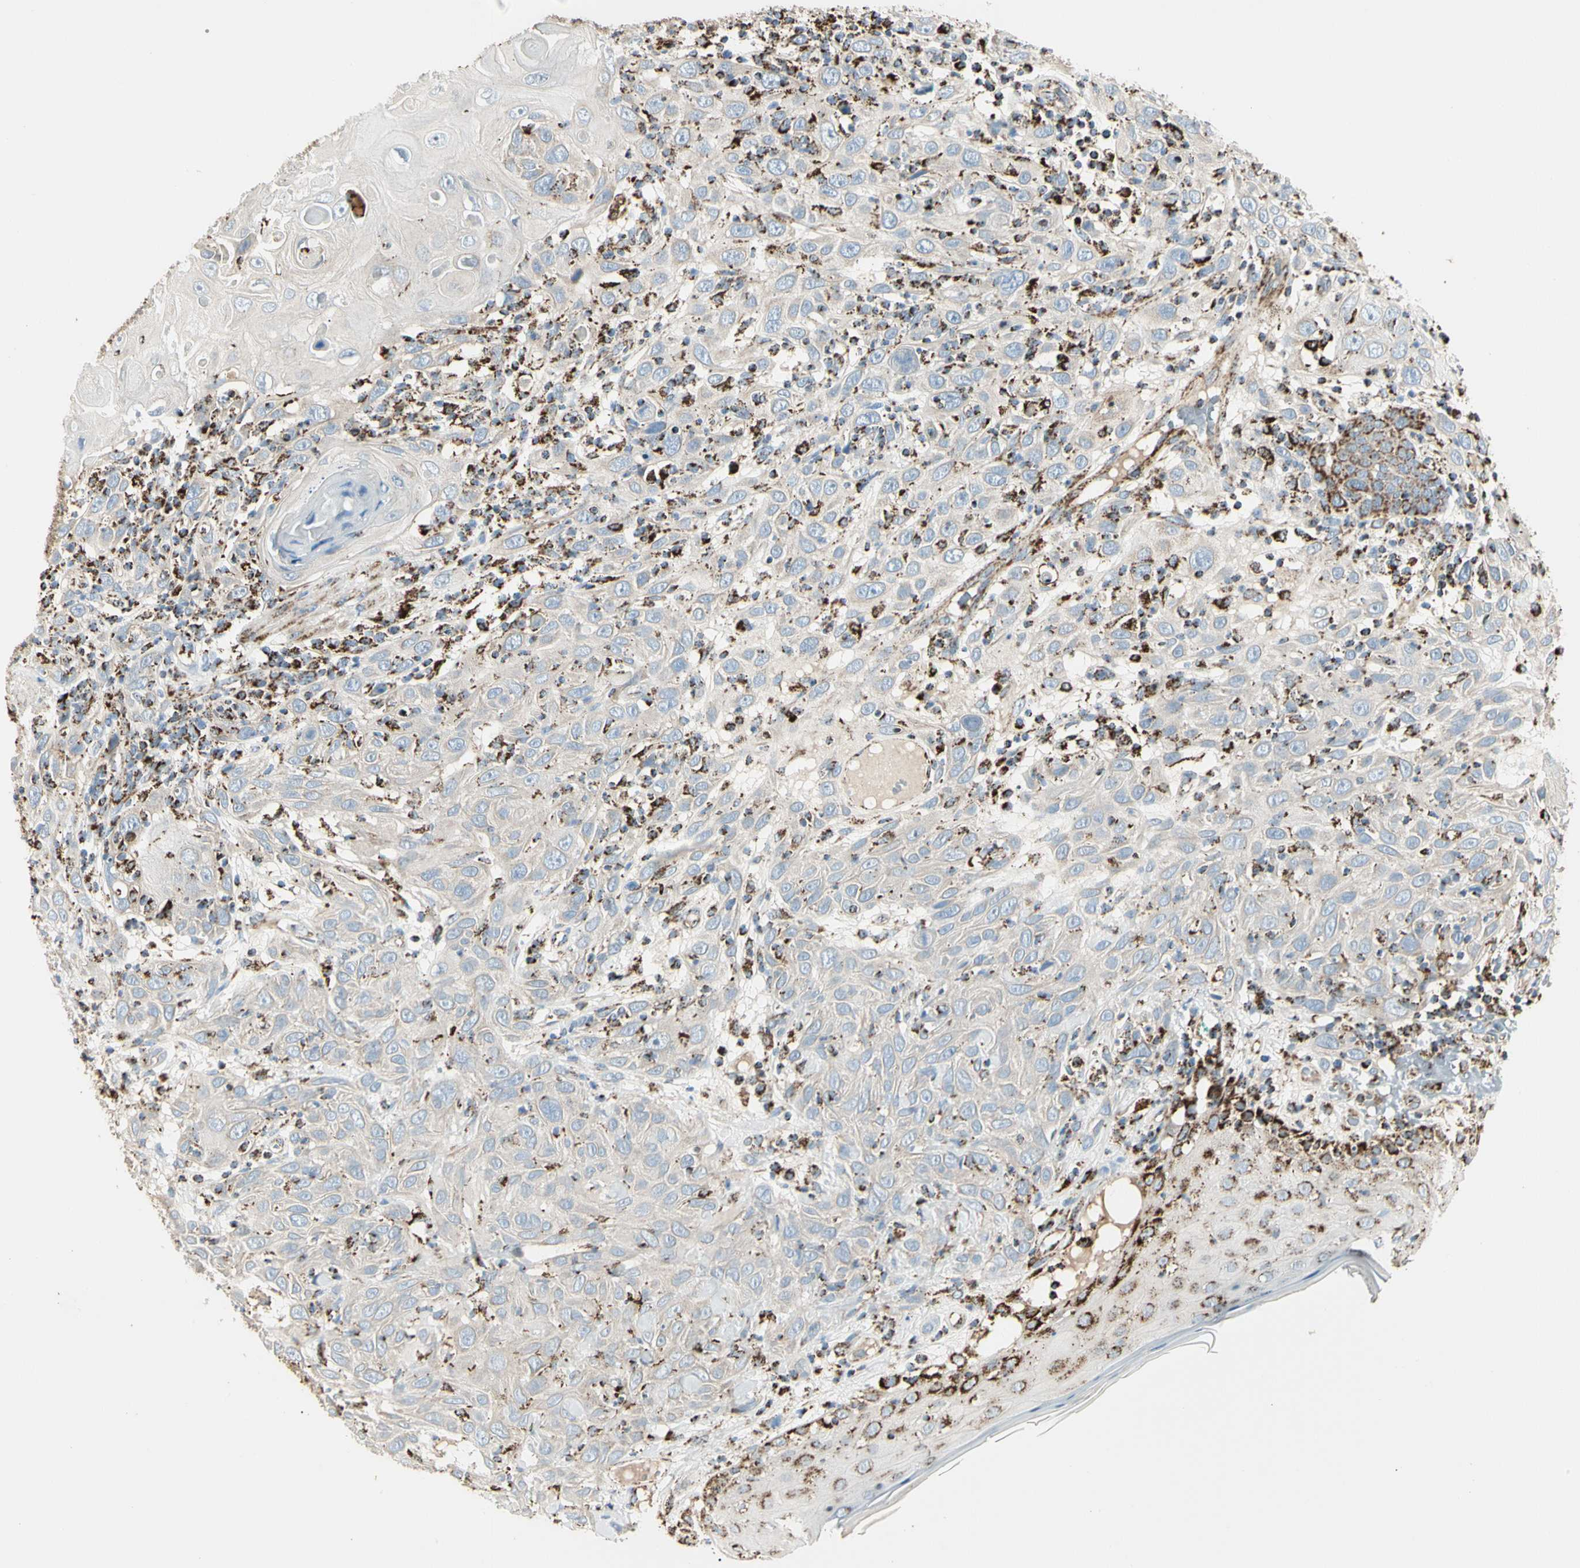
{"staining": {"intensity": "negative", "quantity": "none", "location": "none"}, "tissue": "skin cancer", "cell_type": "Tumor cells", "image_type": "cancer", "snomed": [{"axis": "morphology", "description": "Squamous cell carcinoma, NOS"}, {"axis": "topography", "description": "Skin"}], "caption": "An immunohistochemistry (IHC) micrograph of squamous cell carcinoma (skin) is shown. There is no staining in tumor cells of squamous cell carcinoma (skin).", "gene": "ME2", "patient": {"sex": "female", "age": 88}}